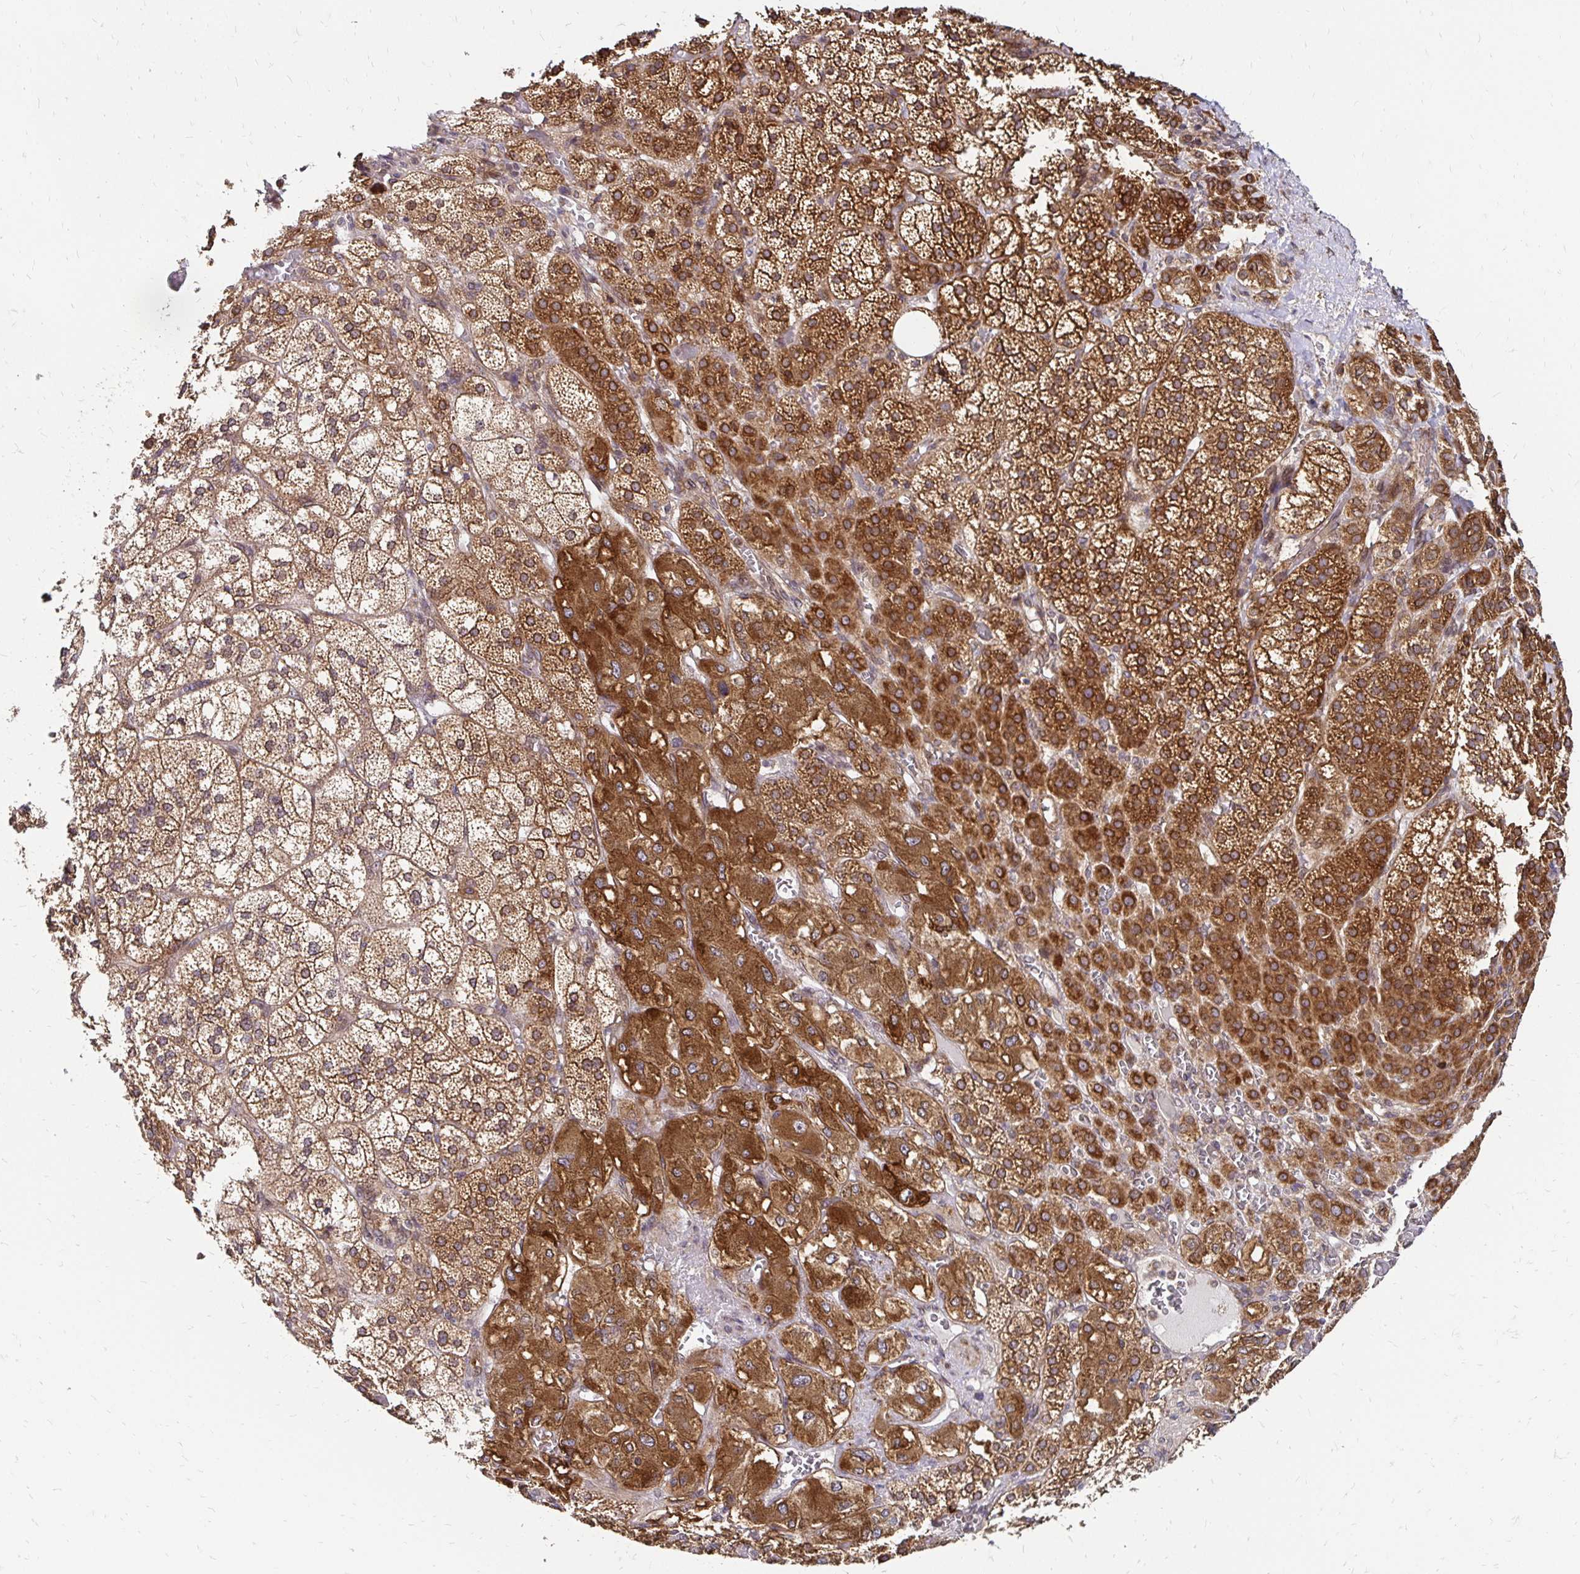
{"staining": {"intensity": "strong", "quantity": ">75%", "location": "cytoplasmic/membranous"}, "tissue": "adrenal gland", "cell_type": "Glandular cells", "image_type": "normal", "snomed": [{"axis": "morphology", "description": "Normal tissue, NOS"}, {"axis": "topography", "description": "Adrenal gland"}], "caption": "High-magnification brightfield microscopy of benign adrenal gland stained with DAB (3,3'-diaminobenzidine) (brown) and counterstained with hematoxylin (blue). glandular cells exhibit strong cytoplasmic/membranous staining is appreciated in about>75% of cells. (IHC, brightfield microscopy, high magnification).", "gene": "ZW10", "patient": {"sex": "female", "age": 60}}